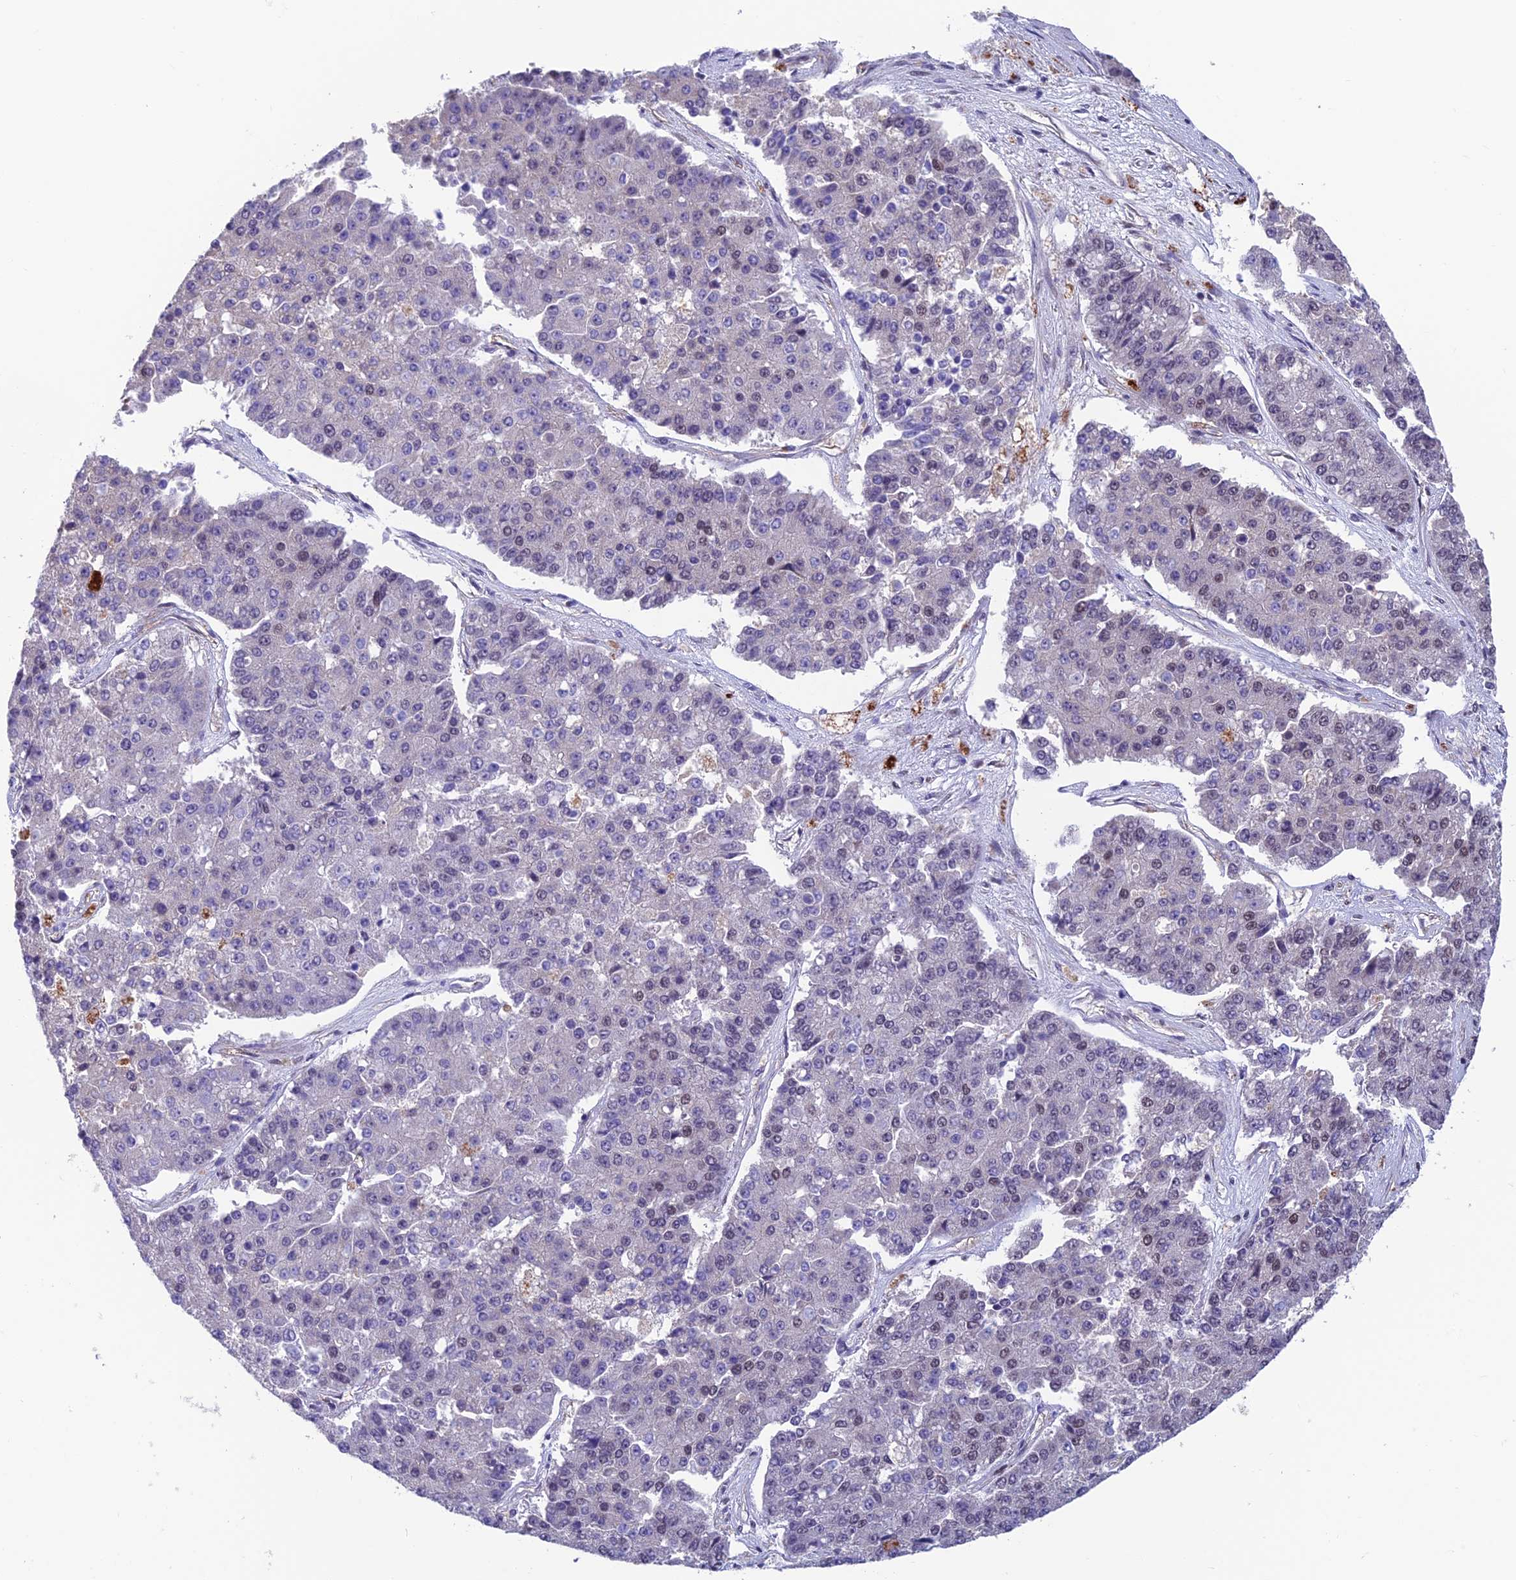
{"staining": {"intensity": "negative", "quantity": "none", "location": "none"}, "tissue": "pancreatic cancer", "cell_type": "Tumor cells", "image_type": "cancer", "snomed": [{"axis": "morphology", "description": "Adenocarcinoma, NOS"}, {"axis": "topography", "description": "Pancreas"}], "caption": "Immunohistochemistry photomicrograph of neoplastic tissue: human pancreatic cancer stained with DAB exhibits no significant protein expression in tumor cells. The staining was performed using DAB (3,3'-diaminobenzidine) to visualize the protein expression in brown, while the nuclei were stained in blue with hematoxylin (Magnification: 20x).", "gene": "KIAA1191", "patient": {"sex": "male", "age": 50}}